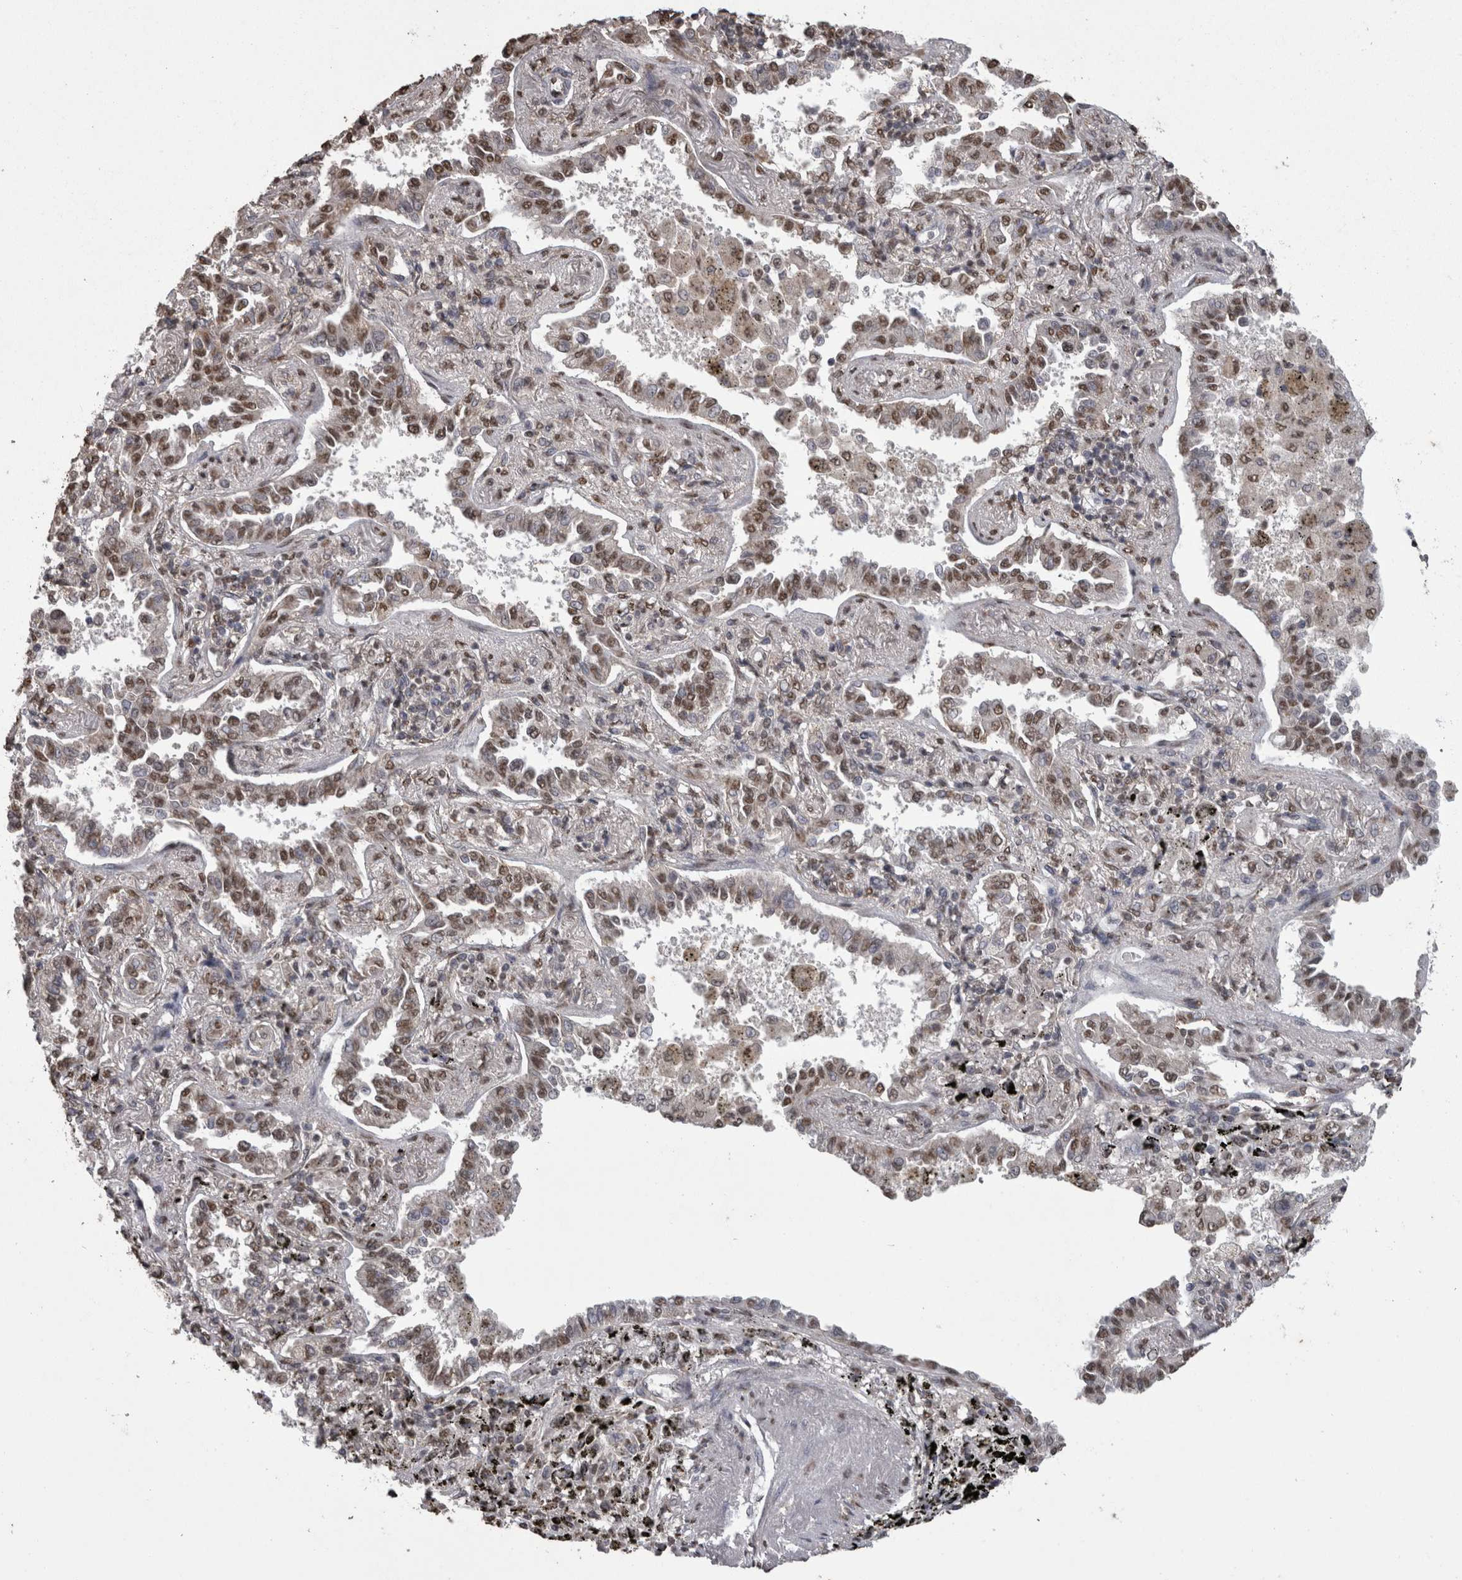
{"staining": {"intensity": "moderate", "quantity": ">75%", "location": "nuclear"}, "tissue": "lung cancer", "cell_type": "Tumor cells", "image_type": "cancer", "snomed": [{"axis": "morphology", "description": "Normal tissue, NOS"}, {"axis": "morphology", "description": "Adenocarcinoma, NOS"}, {"axis": "topography", "description": "Lung"}], "caption": "Adenocarcinoma (lung) stained with immunohistochemistry (IHC) displays moderate nuclear expression in approximately >75% of tumor cells.", "gene": "SMAD7", "patient": {"sex": "male", "age": 59}}